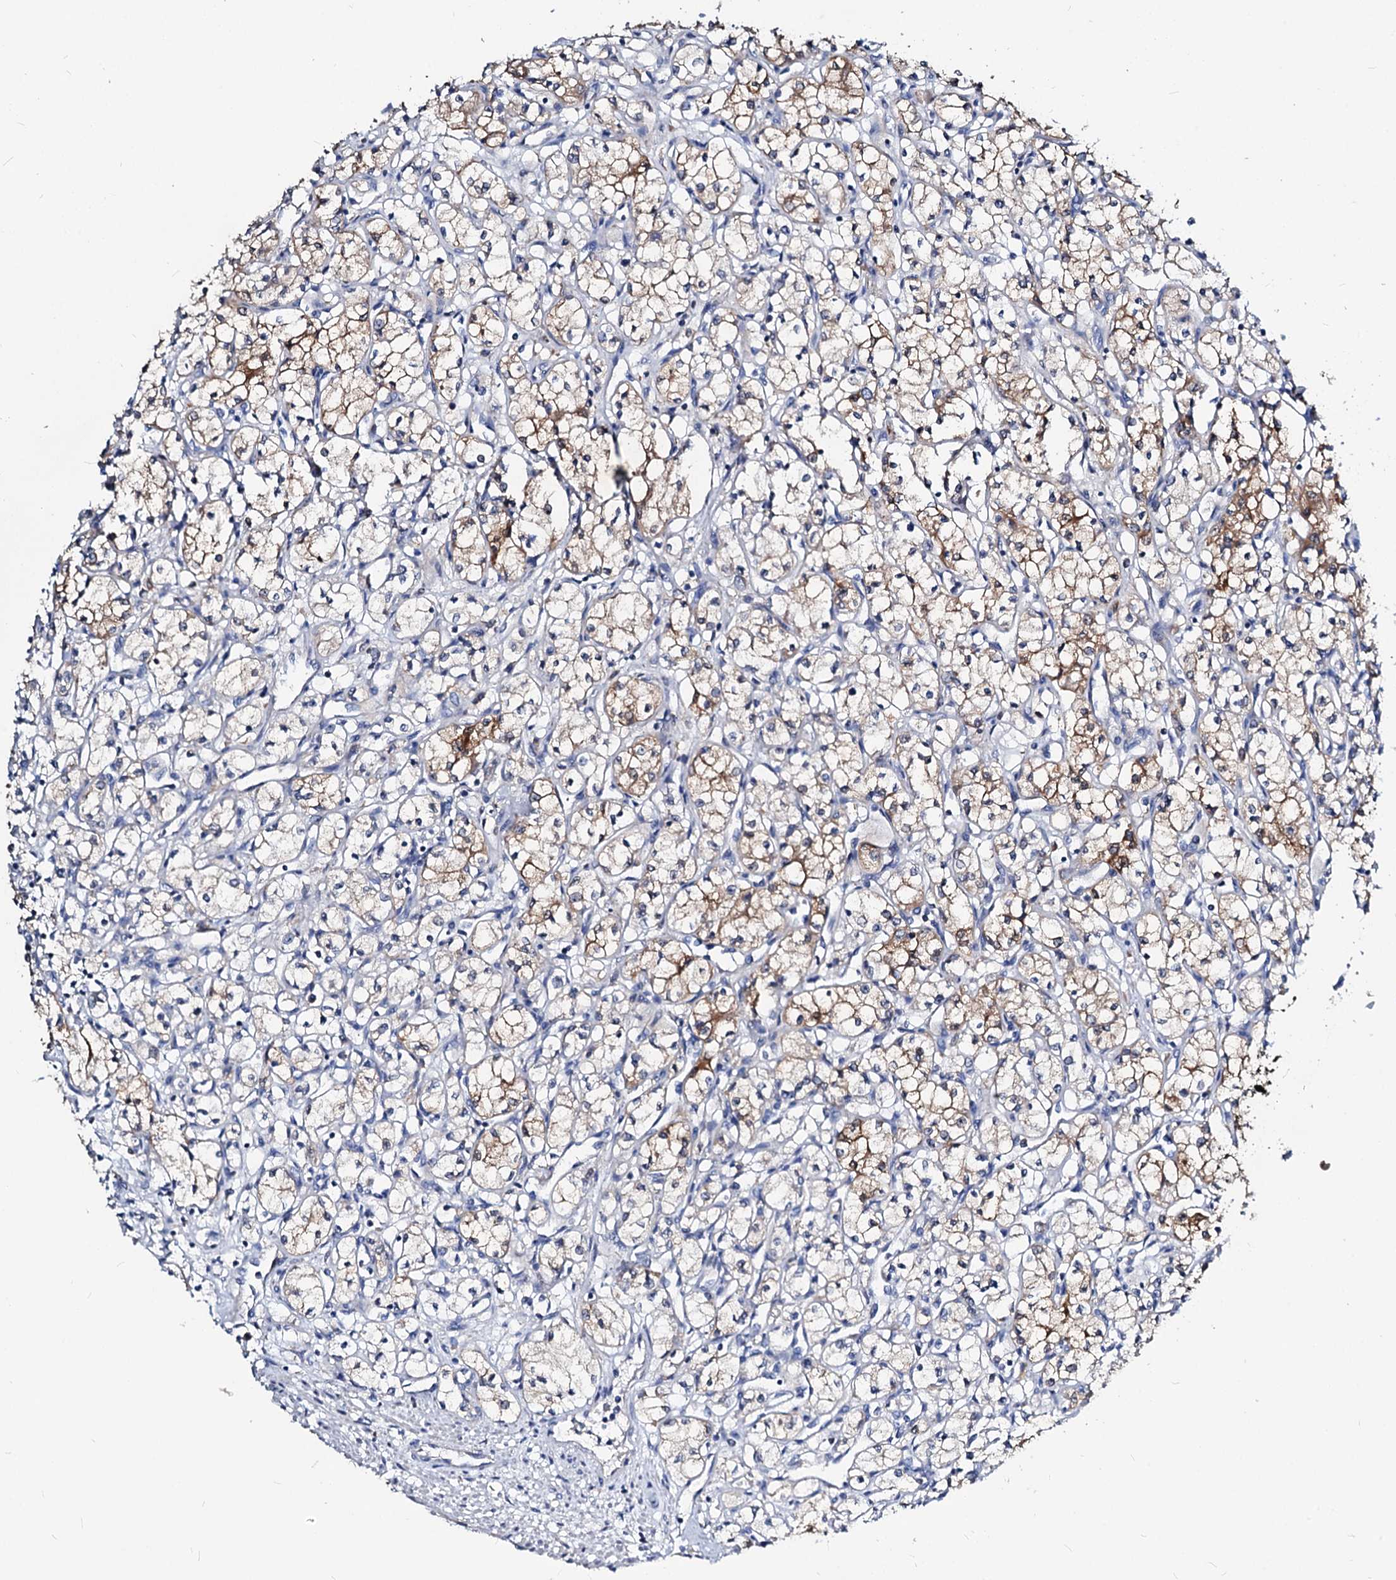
{"staining": {"intensity": "moderate", "quantity": "<25%", "location": "cytoplasmic/membranous"}, "tissue": "renal cancer", "cell_type": "Tumor cells", "image_type": "cancer", "snomed": [{"axis": "morphology", "description": "Adenocarcinoma, NOS"}, {"axis": "topography", "description": "Kidney"}], "caption": "Brown immunohistochemical staining in renal cancer (adenocarcinoma) demonstrates moderate cytoplasmic/membranous staining in about <25% of tumor cells.", "gene": "ACY3", "patient": {"sex": "male", "age": 59}}